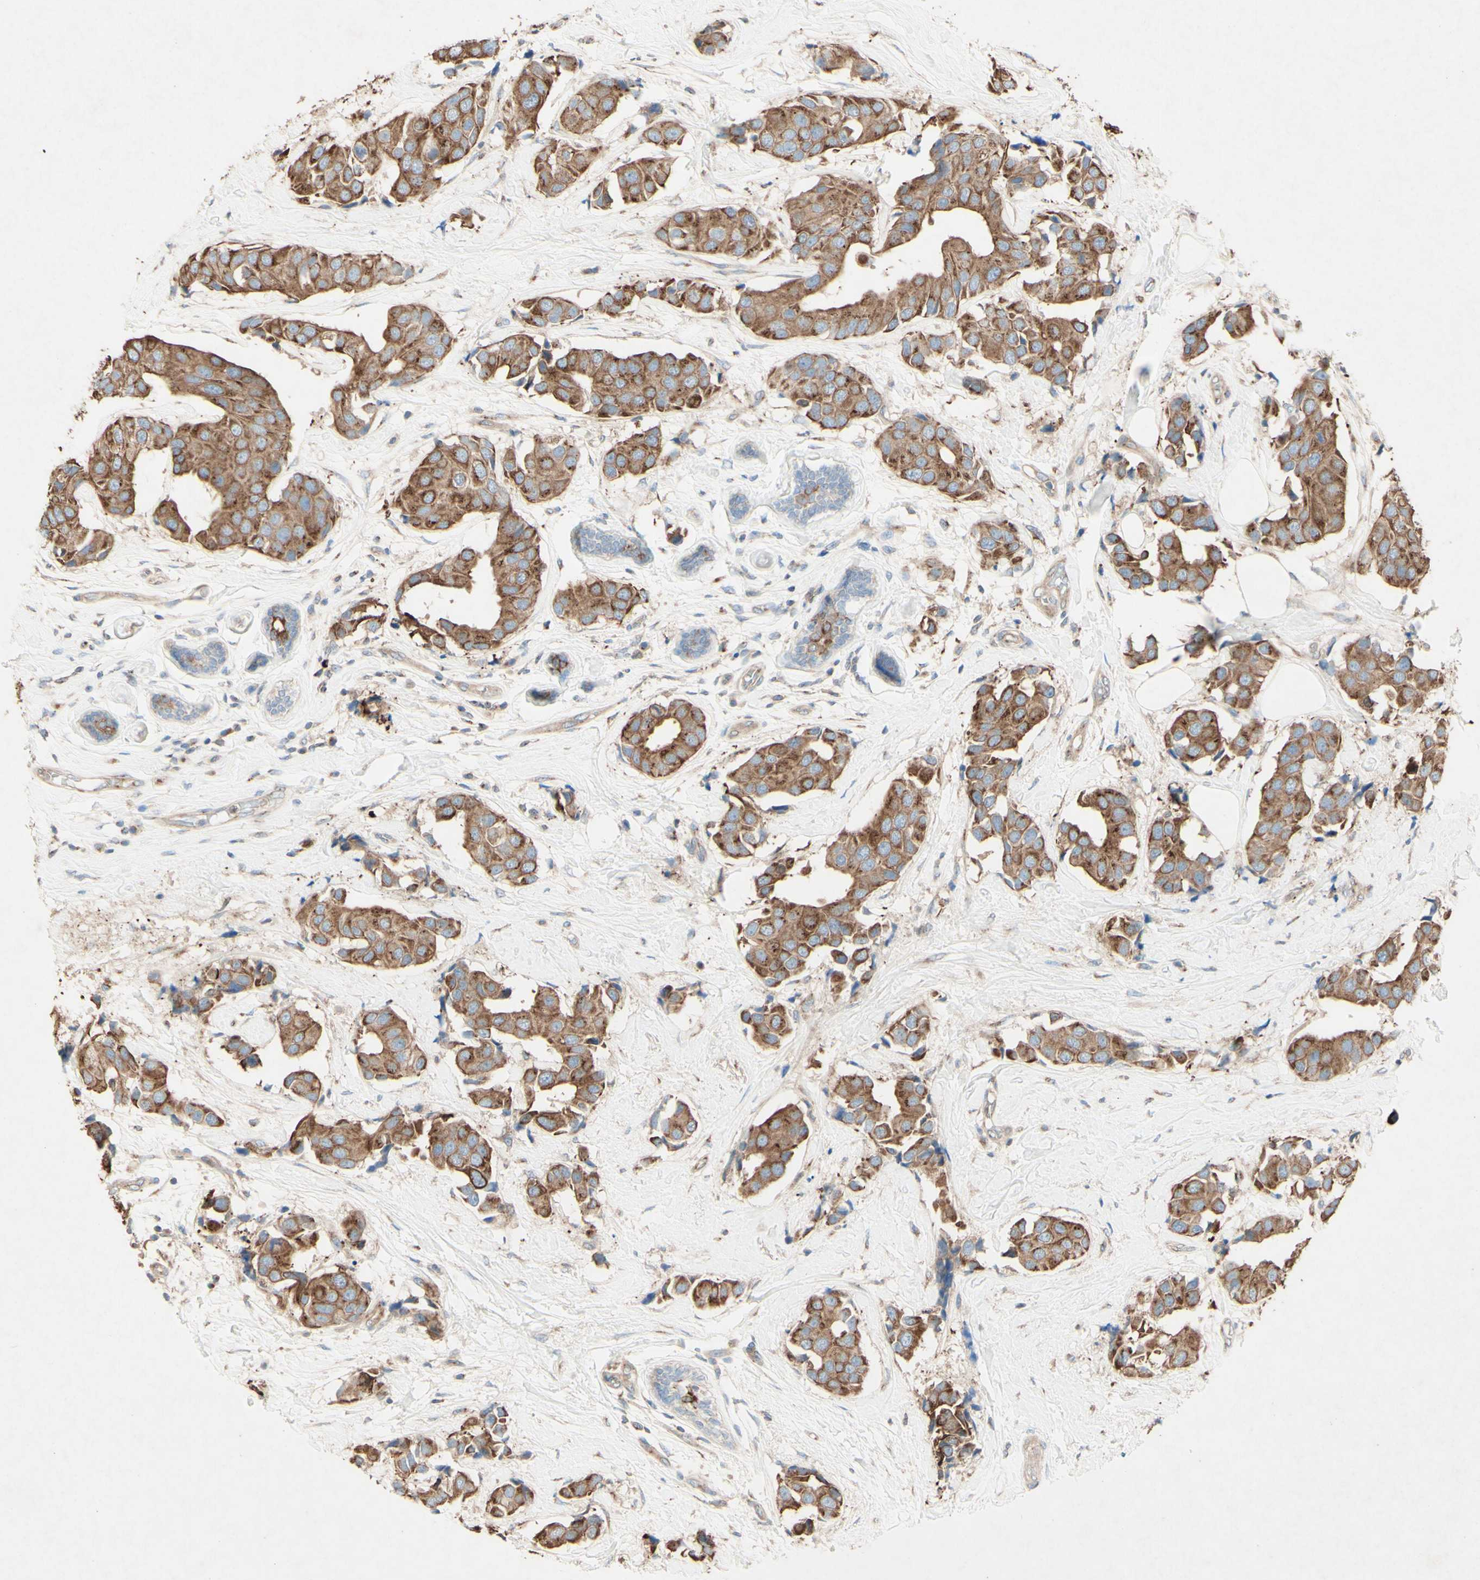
{"staining": {"intensity": "moderate", "quantity": ">75%", "location": "cytoplasmic/membranous"}, "tissue": "breast cancer", "cell_type": "Tumor cells", "image_type": "cancer", "snomed": [{"axis": "morphology", "description": "Normal tissue, NOS"}, {"axis": "morphology", "description": "Duct carcinoma"}, {"axis": "topography", "description": "Breast"}], "caption": "IHC (DAB (3,3'-diaminobenzidine)) staining of invasive ductal carcinoma (breast) displays moderate cytoplasmic/membranous protein positivity in approximately >75% of tumor cells.", "gene": "MTM1", "patient": {"sex": "female", "age": 39}}